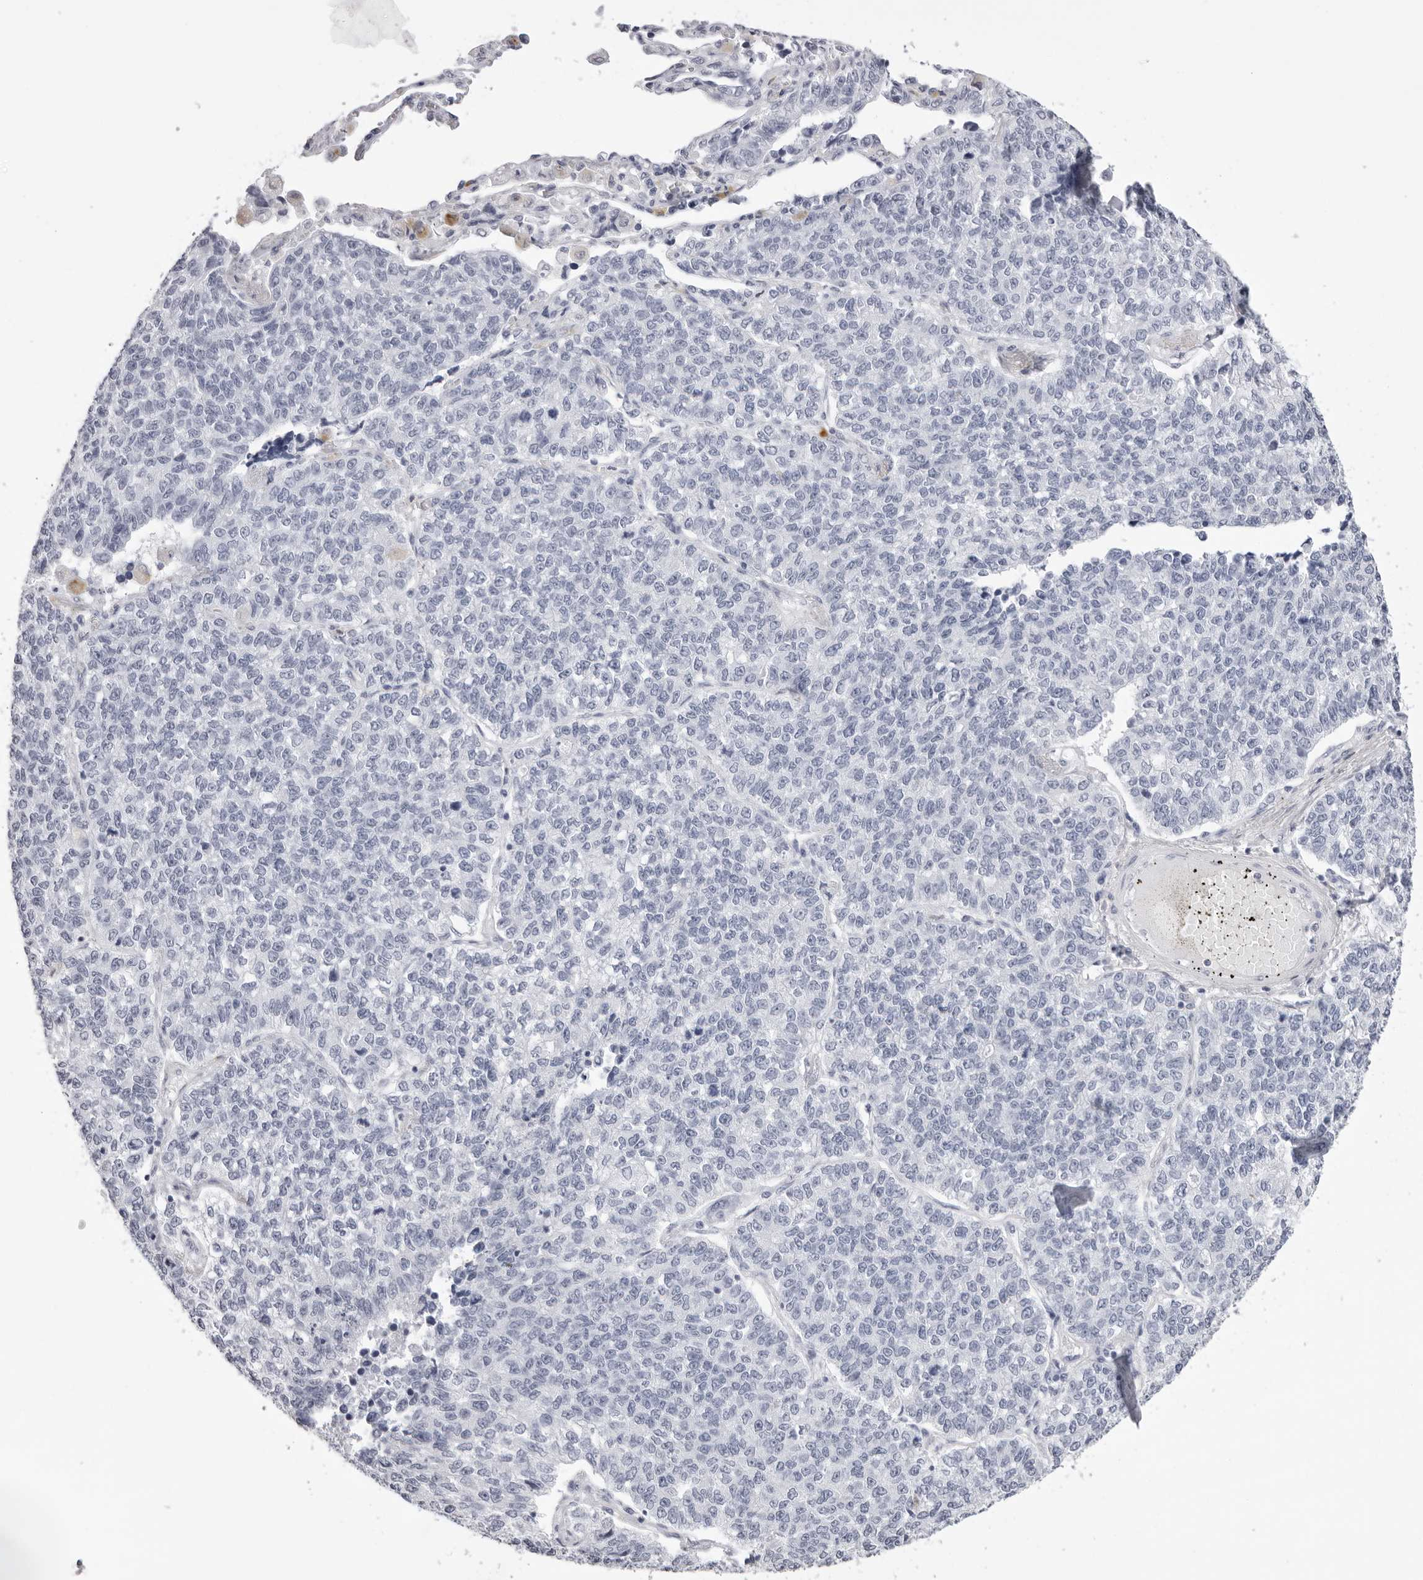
{"staining": {"intensity": "negative", "quantity": "none", "location": "none"}, "tissue": "lung cancer", "cell_type": "Tumor cells", "image_type": "cancer", "snomed": [{"axis": "morphology", "description": "Adenocarcinoma, NOS"}, {"axis": "topography", "description": "Lung"}], "caption": "DAB (3,3'-diaminobenzidine) immunohistochemical staining of lung cancer (adenocarcinoma) shows no significant staining in tumor cells.", "gene": "RHO", "patient": {"sex": "male", "age": 49}}